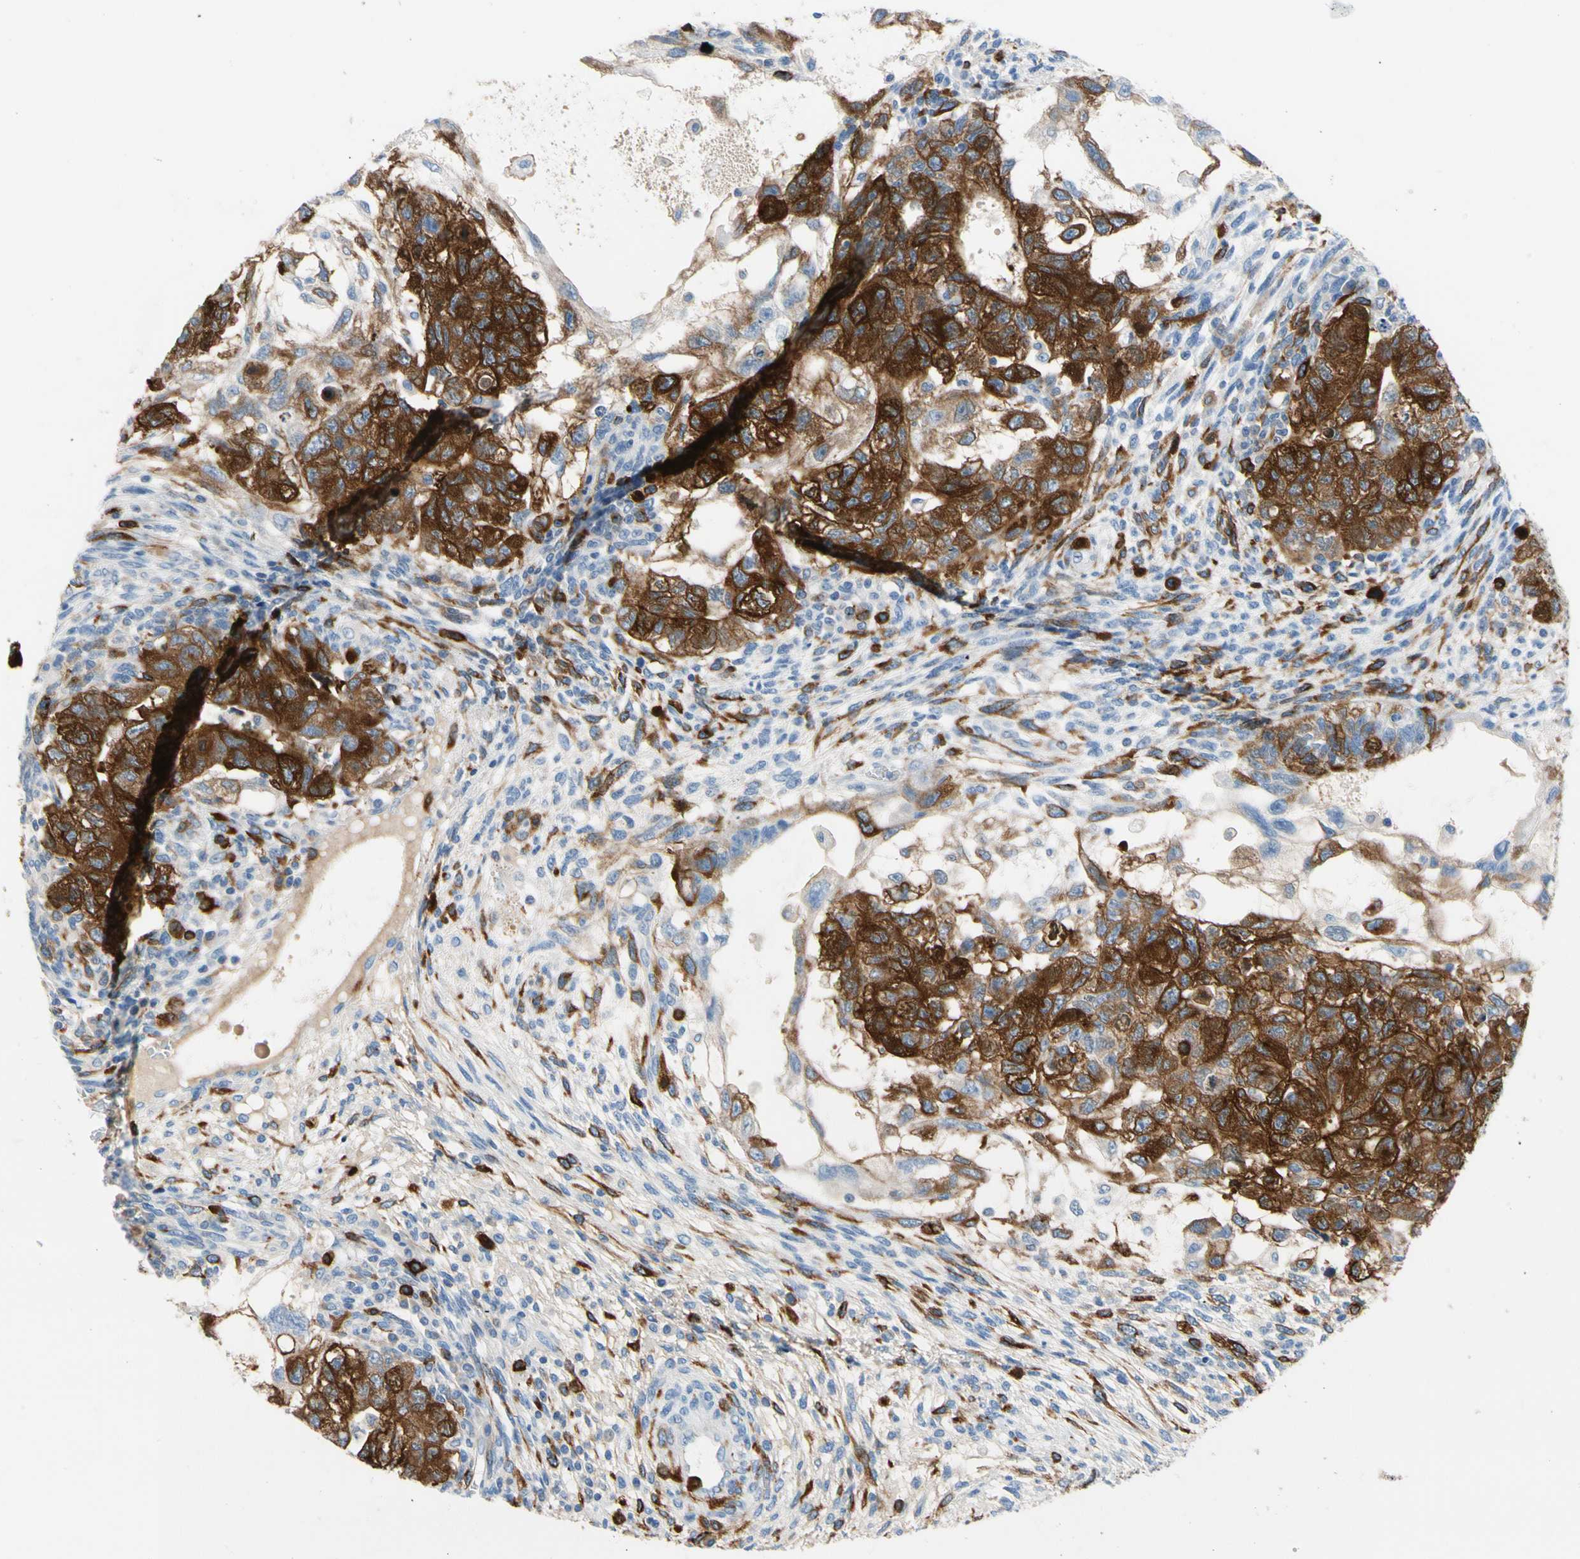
{"staining": {"intensity": "moderate", "quantity": ">75%", "location": "cytoplasmic/membranous"}, "tissue": "testis cancer", "cell_type": "Tumor cells", "image_type": "cancer", "snomed": [{"axis": "morphology", "description": "Normal tissue, NOS"}, {"axis": "morphology", "description": "Carcinoma, Embryonal, NOS"}, {"axis": "topography", "description": "Testis"}], "caption": "Moderate cytoplasmic/membranous protein expression is seen in approximately >75% of tumor cells in embryonal carcinoma (testis).", "gene": "TACC3", "patient": {"sex": "male", "age": 36}}